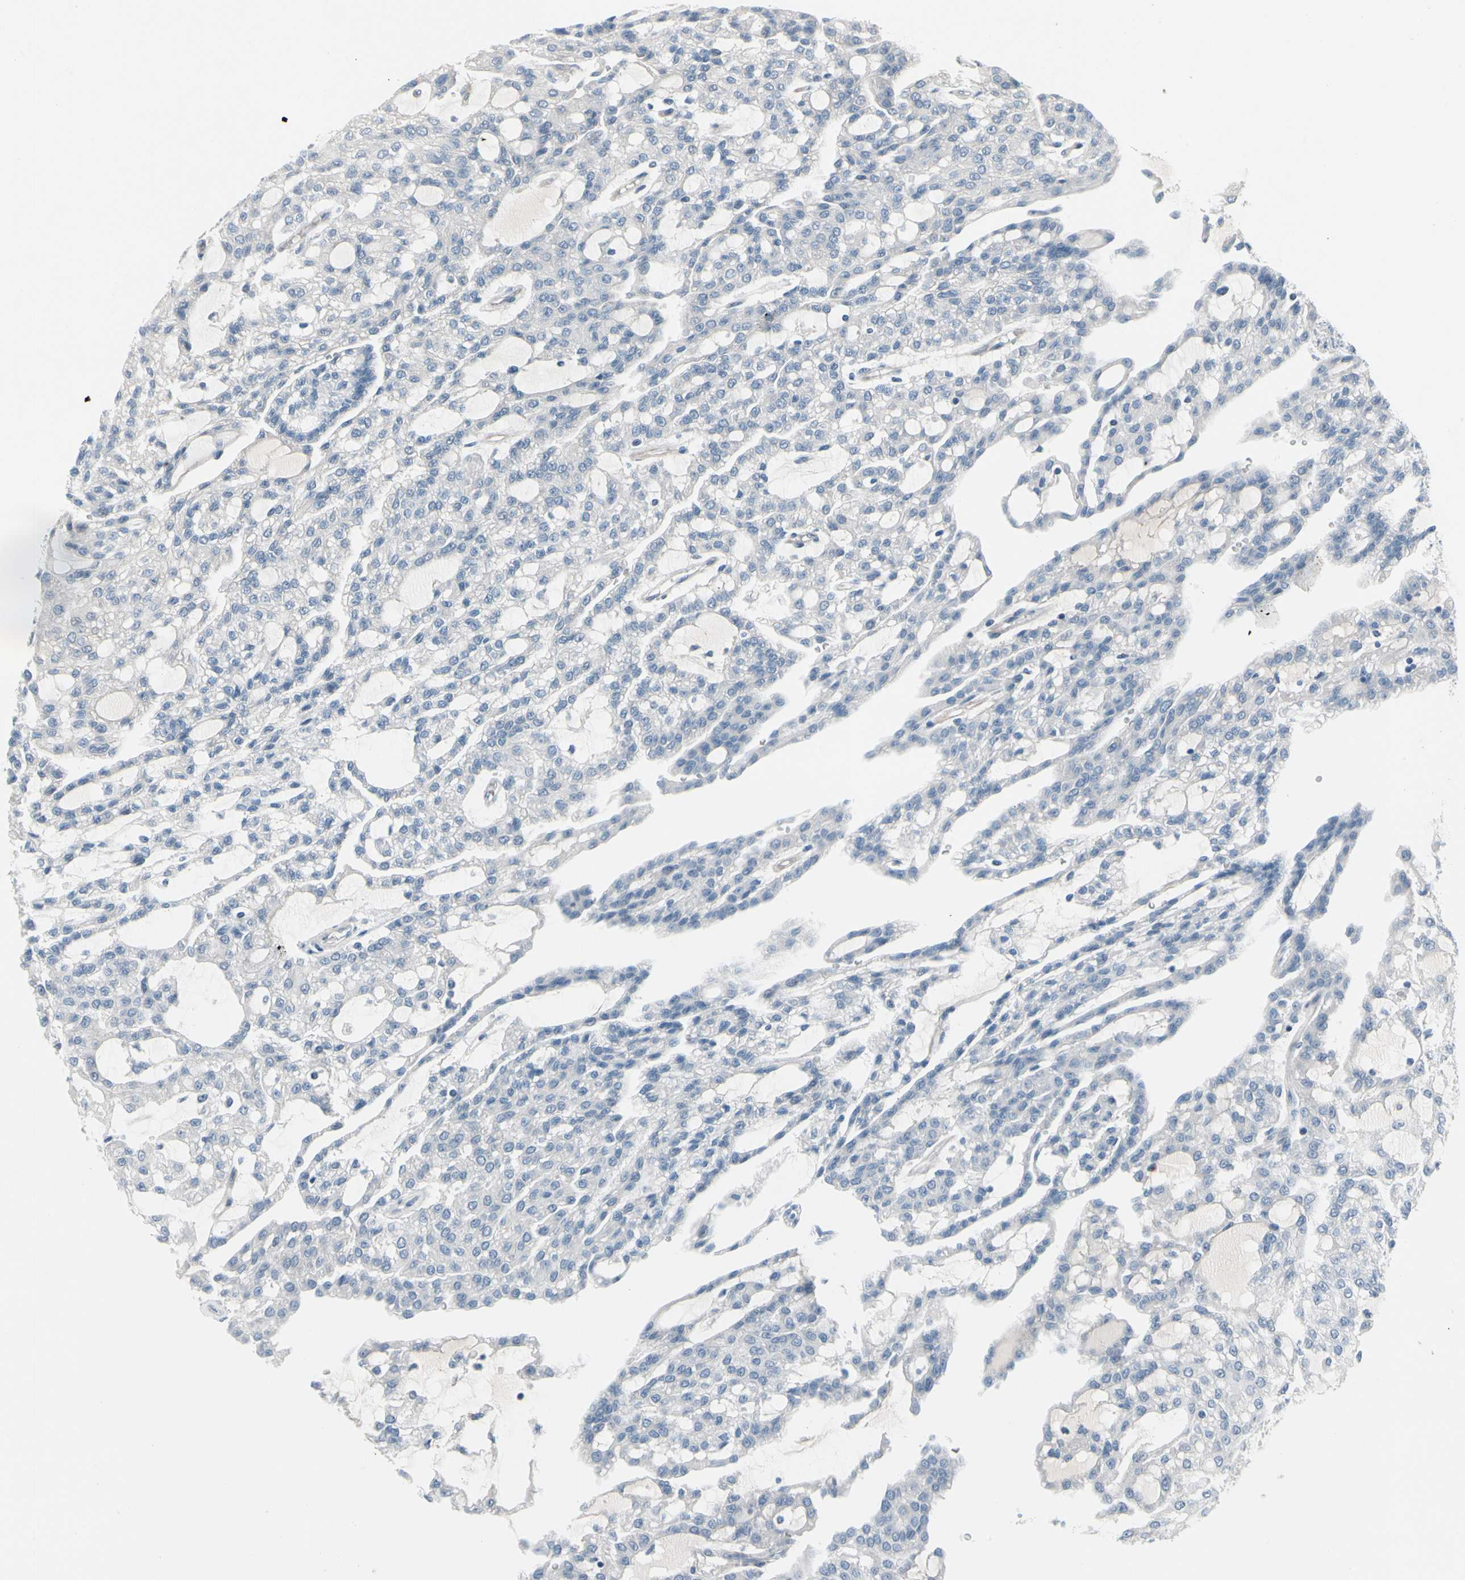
{"staining": {"intensity": "negative", "quantity": "none", "location": "none"}, "tissue": "renal cancer", "cell_type": "Tumor cells", "image_type": "cancer", "snomed": [{"axis": "morphology", "description": "Adenocarcinoma, NOS"}, {"axis": "topography", "description": "Kidney"}], "caption": "High magnification brightfield microscopy of renal adenocarcinoma stained with DAB (3,3'-diaminobenzidine) (brown) and counterstained with hematoxylin (blue): tumor cells show no significant staining.", "gene": "PGR", "patient": {"sex": "male", "age": 63}}